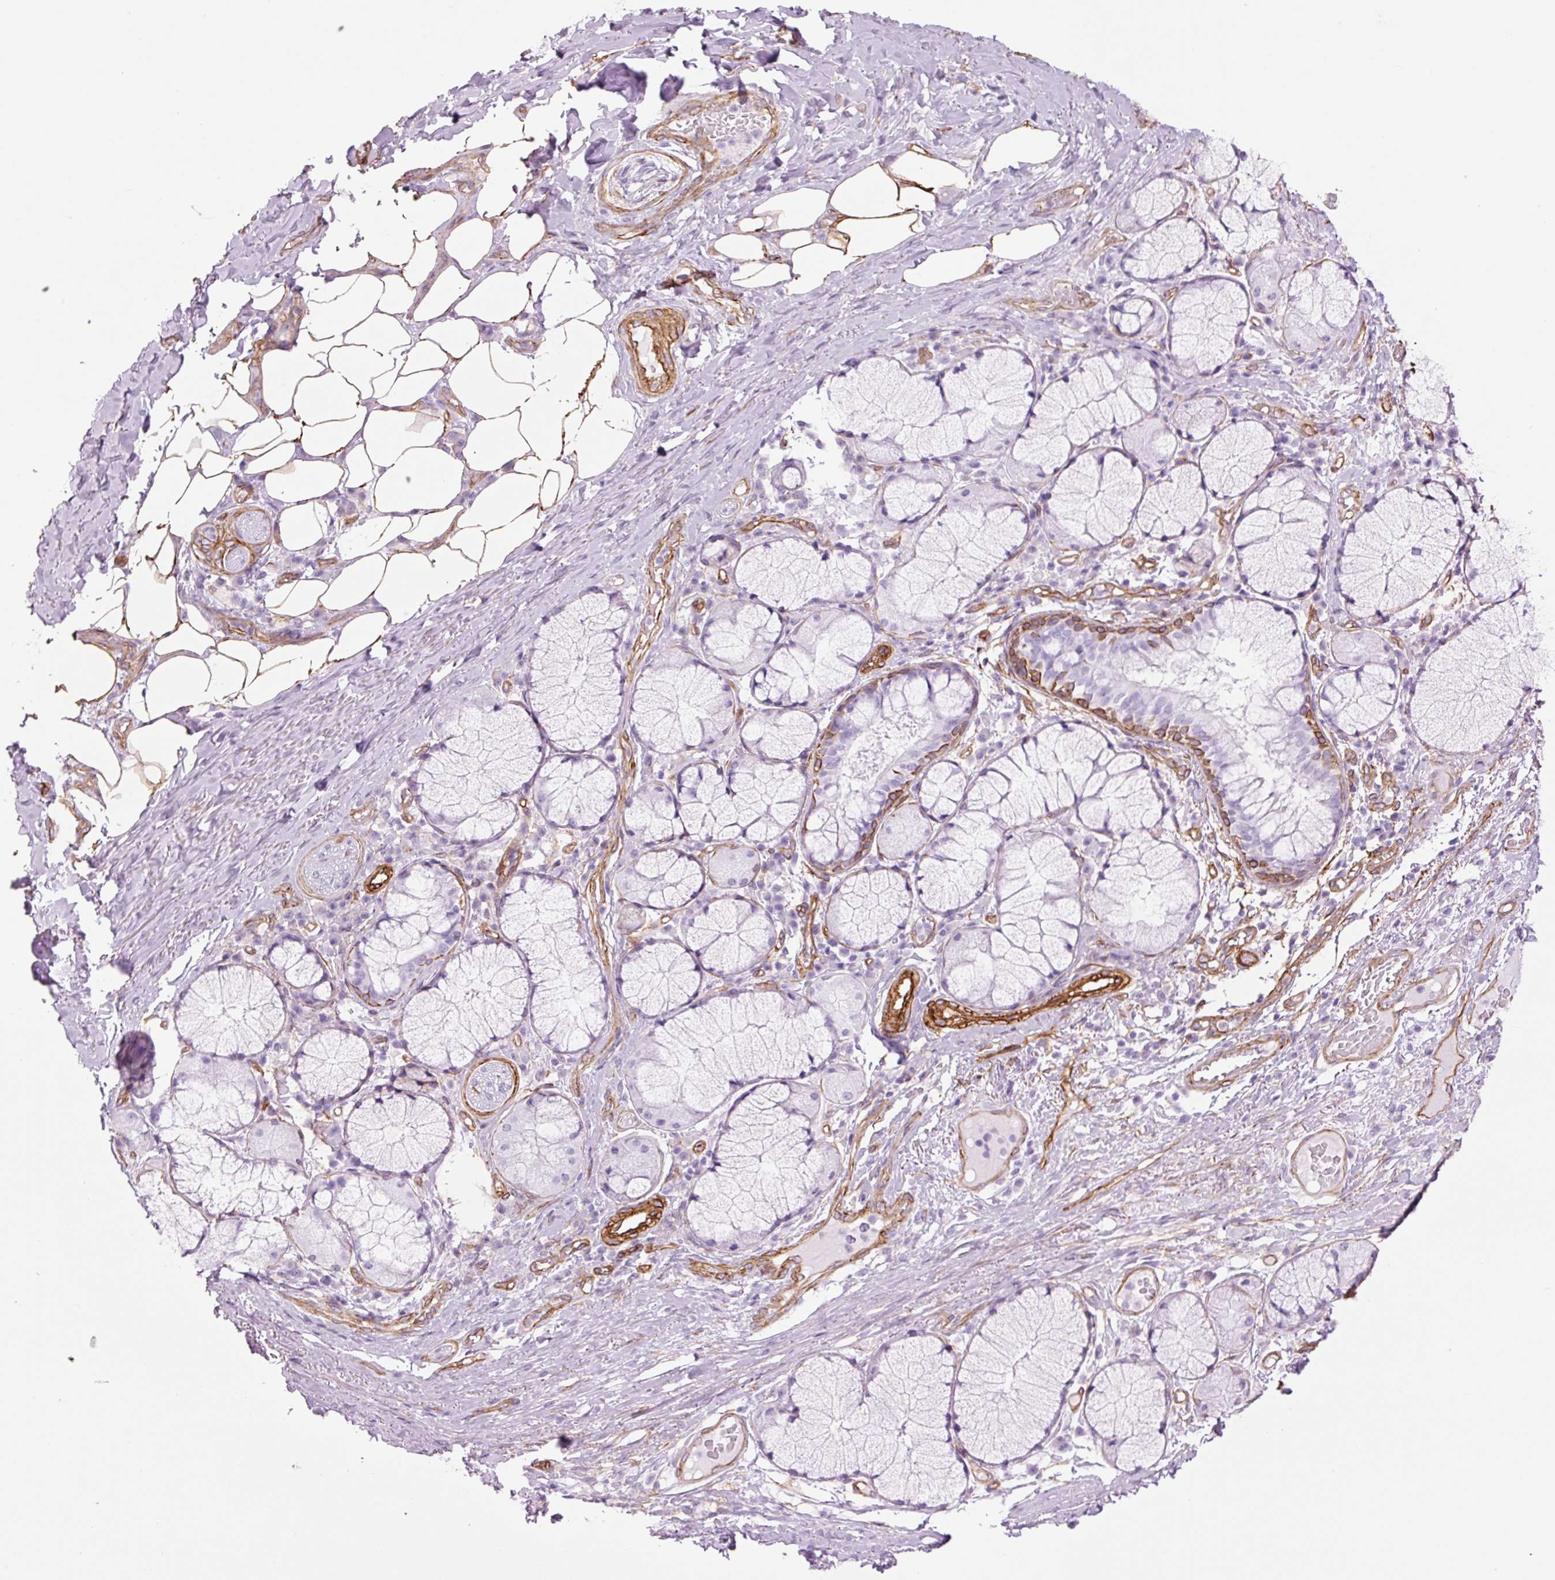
{"staining": {"intensity": "negative", "quantity": "none", "location": "none"}, "tissue": "soft tissue", "cell_type": "Fibroblasts", "image_type": "normal", "snomed": [{"axis": "morphology", "description": "Normal tissue, NOS"}, {"axis": "topography", "description": "Cartilage tissue"}, {"axis": "topography", "description": "Bronchus"}], "caption": "DAB immunohistochemical staining of benign human soft tissue demonstrates no significant staining in fibroblasts.", "gene": "CAV1", "patient": {"sex": "male", "age": 56}}